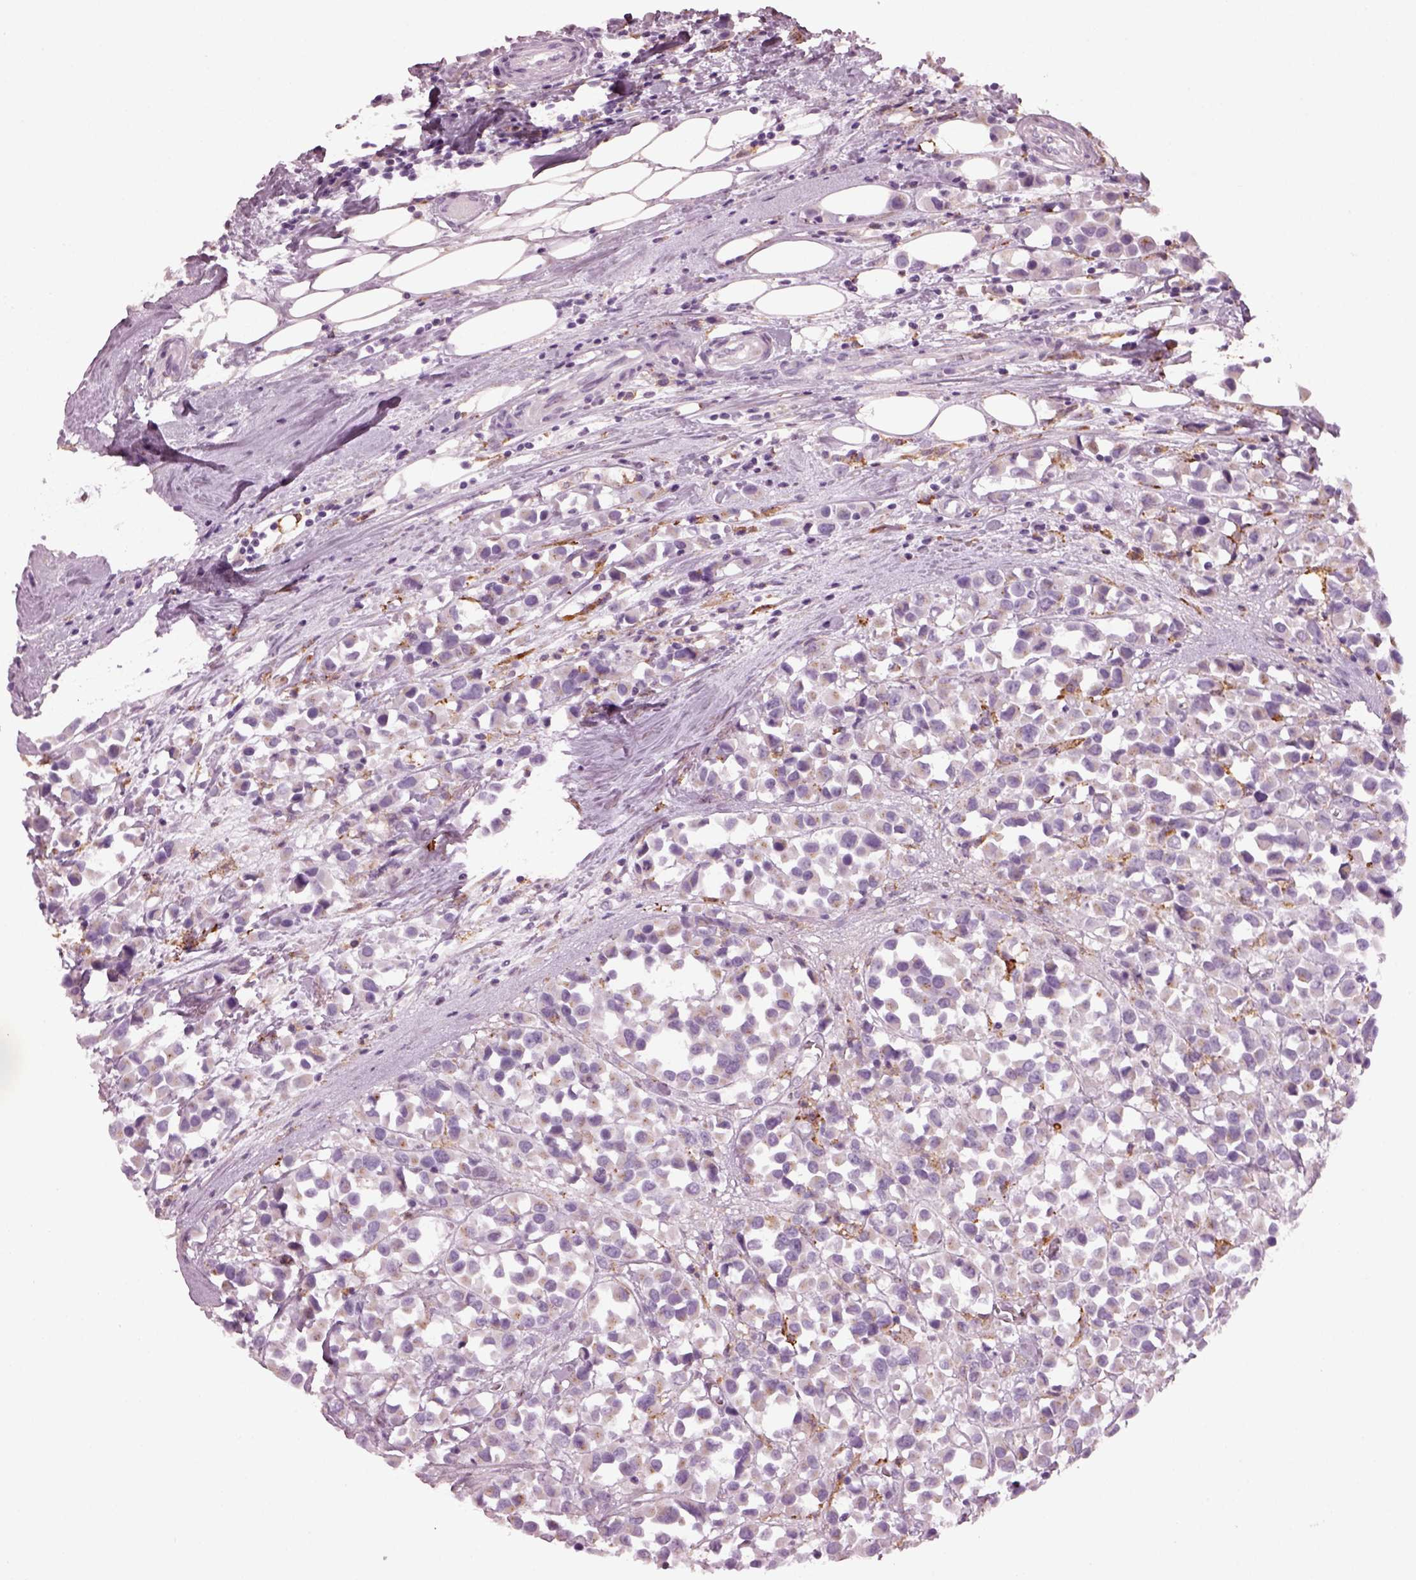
{"staining": {"intensity": "moderate", "quantity": "<25%", "location": "cytoplasmic/membranous"}, "tissue": "breast cancer", "cell_type": "Tumor cells", "image_type": "cancer", "snomed": [{"axis": "morphology", "description": "Duct carcinoma"}, {"axis": "topography", "description": "Breast"}], "caption": "A brown stain highlights moderate cytoplasmic/membranous expression of a protein in breast cancer tumor cells.", "gene": "TMEM231", "patient": {"sex": "female", "age": 61}}